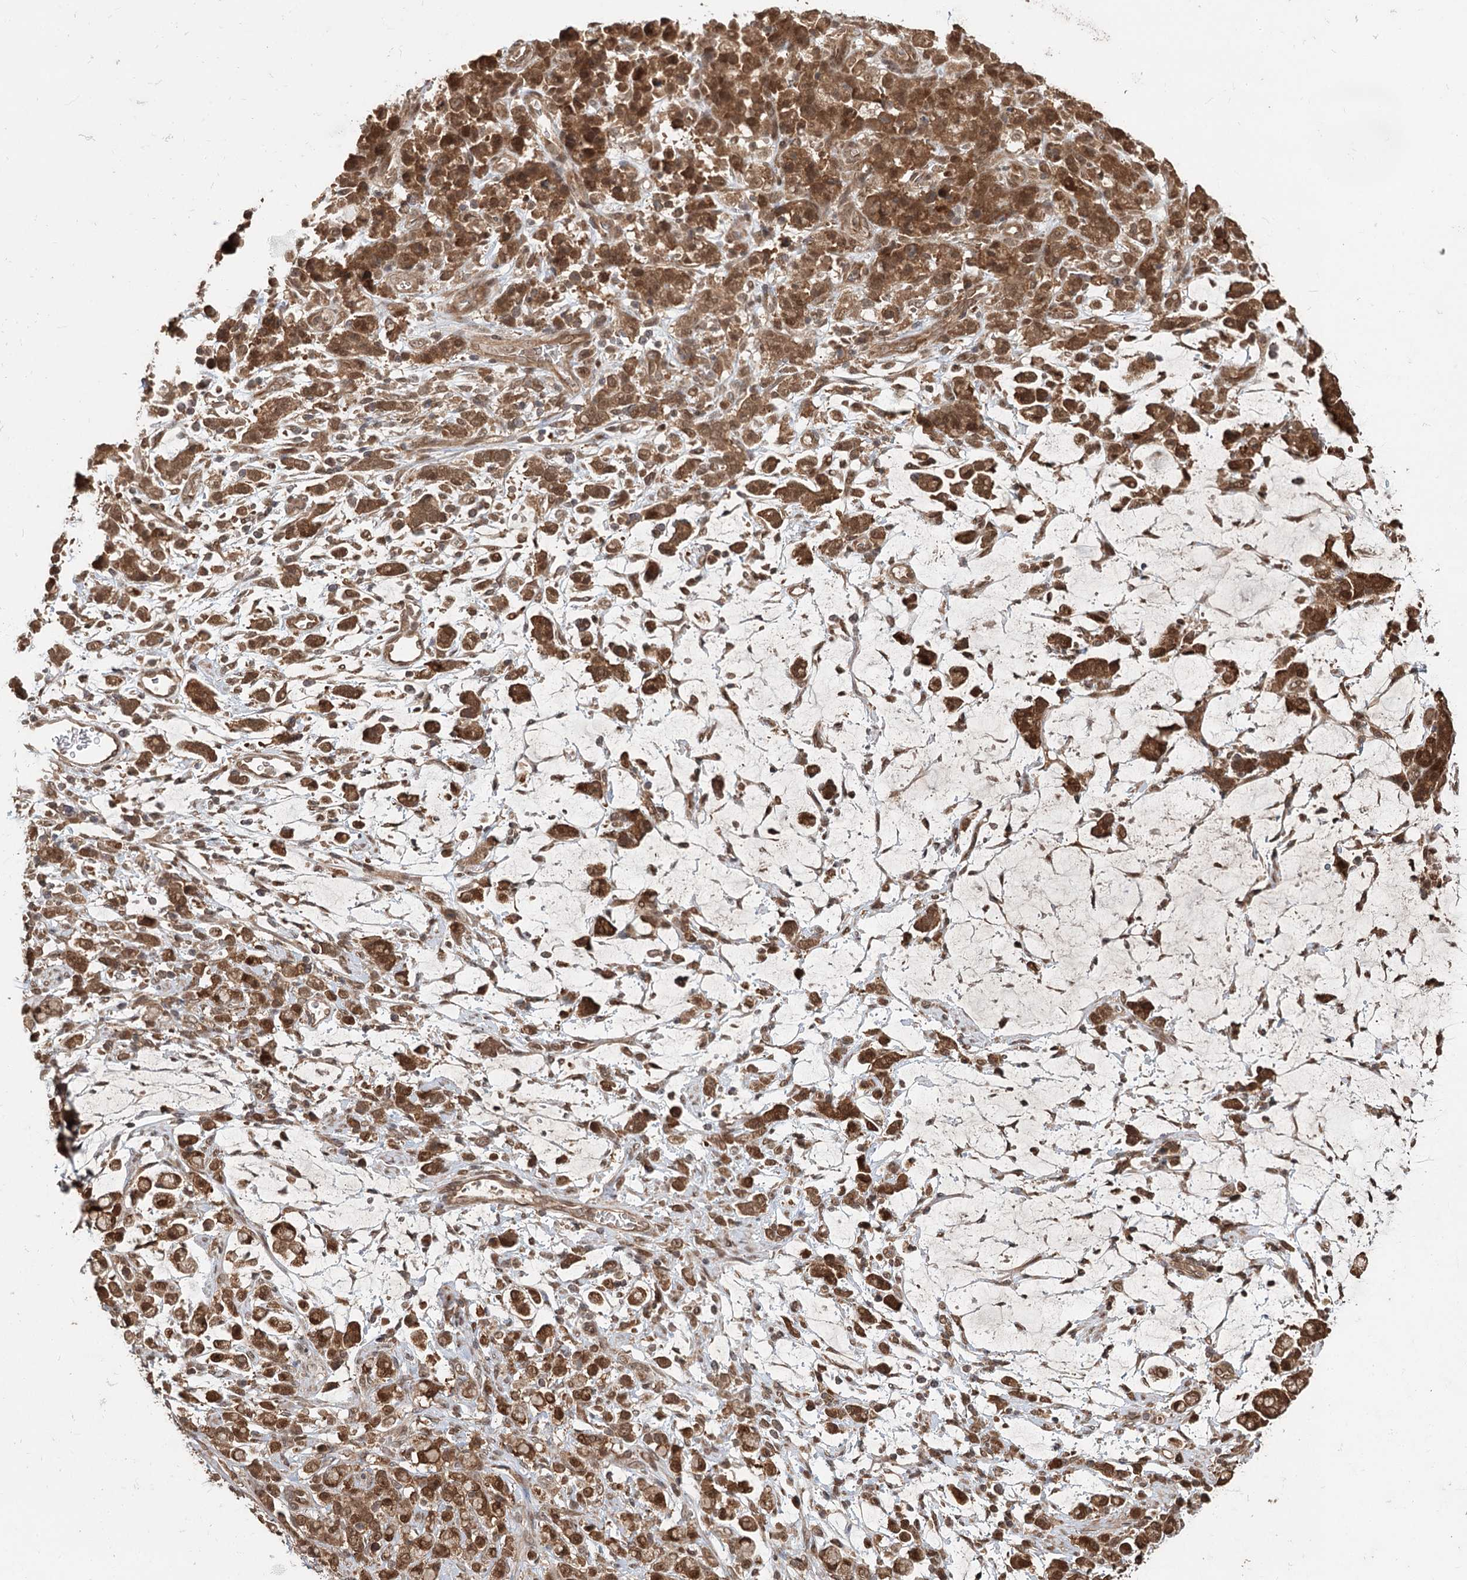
{"staining": {"intensity": "moderate", "quantity": ">75%", "location": "cytoplasmic/membranous,nuclear"}, "tissue": "stomach cancer", "cell_type": "Tumor cells", "image_type": "cancer", "snomed": [{"axis": "morphology", "description": "Adenocarcinoma, NOS"}, {"axis": "topography", "description": "Stomach"}], "caption": "Protein staining demonstrates moderate cytoplasmic/membranous and nuclear expression in approximately >75% of tumor cells in adenocarcinoma (stomach).", "gene": "N6AMT1", "patient": {"sex": "female", "age": 60}}